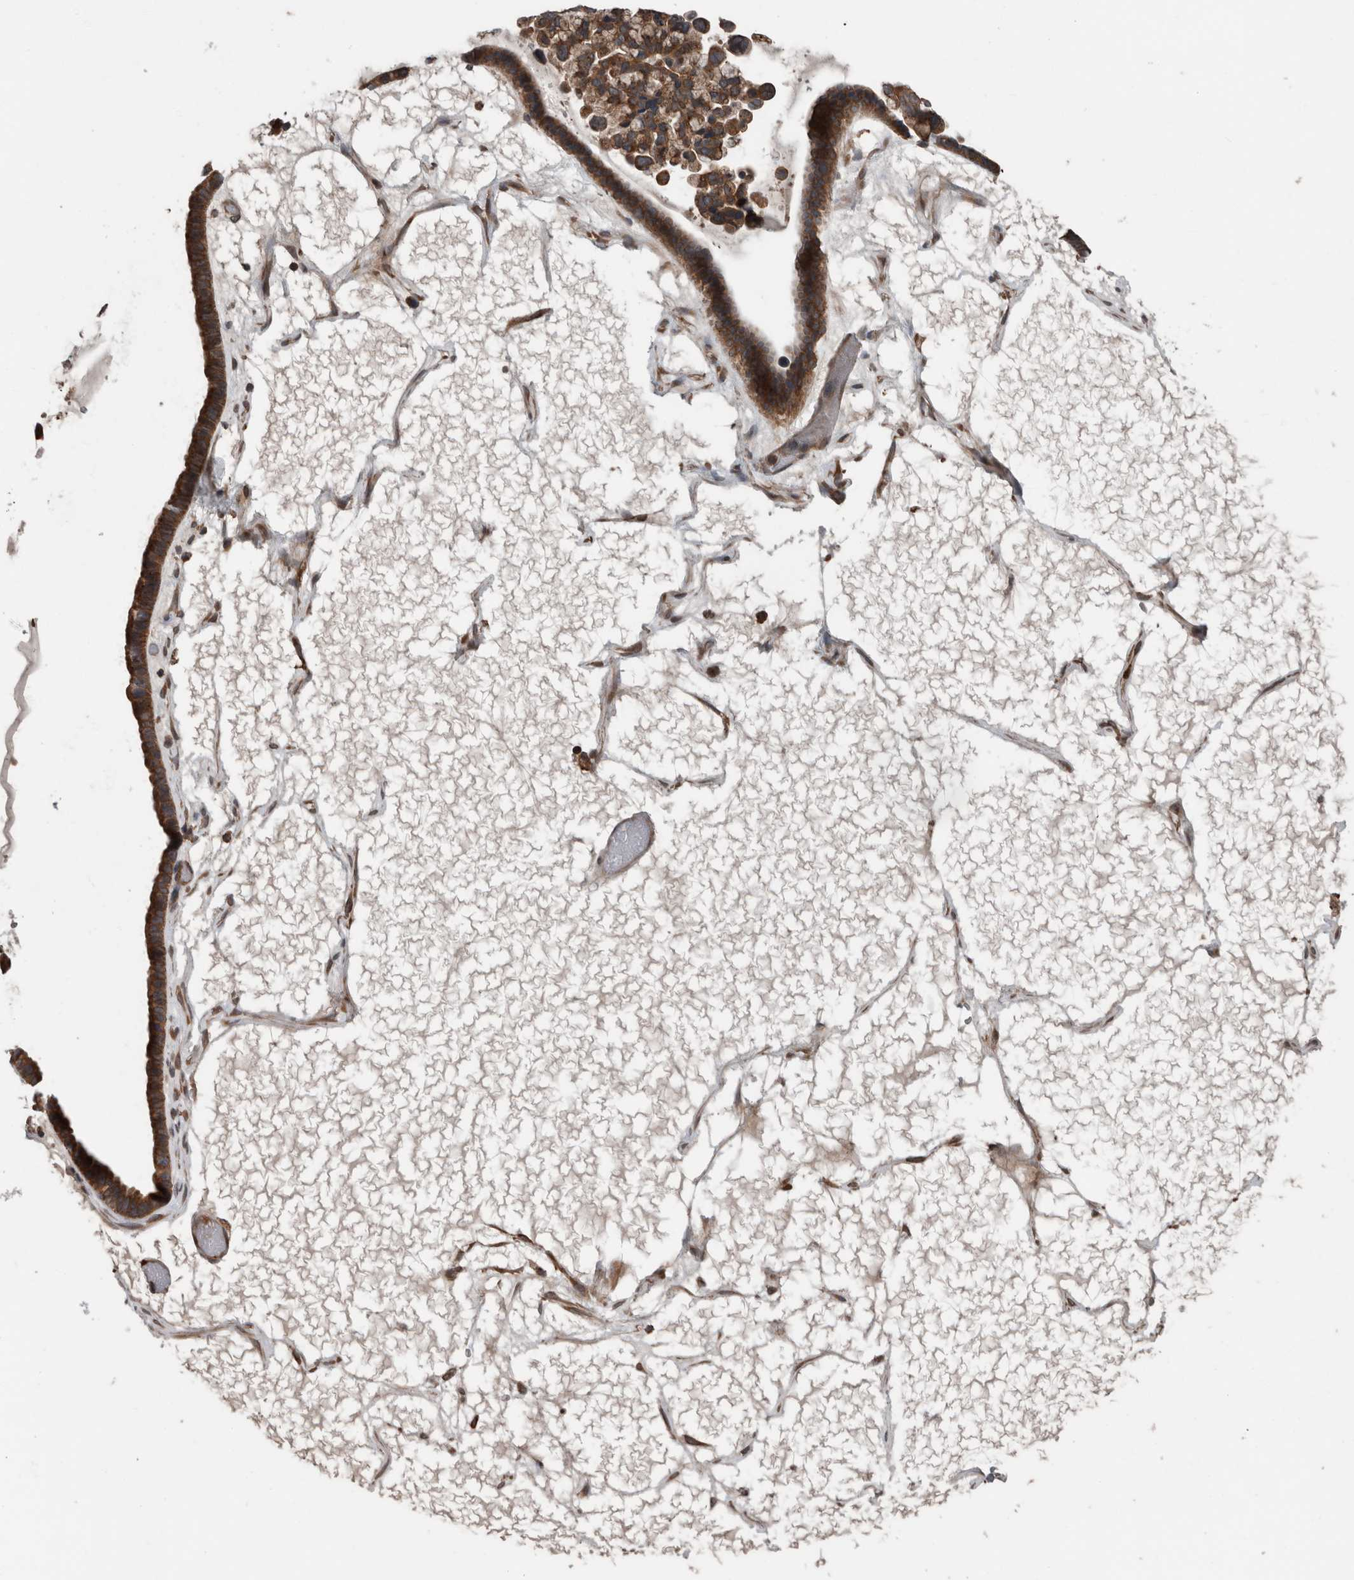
{"staining": {"intensity": "moderate", "quantity": ">75%", "location": "cytoplasmic/membranous"}, "tissue": "ovarian cancer", "cell_type": "Tumor cells", "image_type": "cancer", "snomed": [{"axis": "morphology", "description": "Cystadenocarcinoma, serous, NOS"}, {"axis": "topography", "description": "Ovary"}], "caption": "Immunohistochemical staining of serous cystadenocarcinoma (ovarian) reveals medium levels of moderate cytoplasmic/membranous protein staining in about >75% of tumor cells. (DAB IHC with brightfield microscopy, high magnification).", "gene": "RIOK3", "patient": {"sex": "female", "age": 56}}